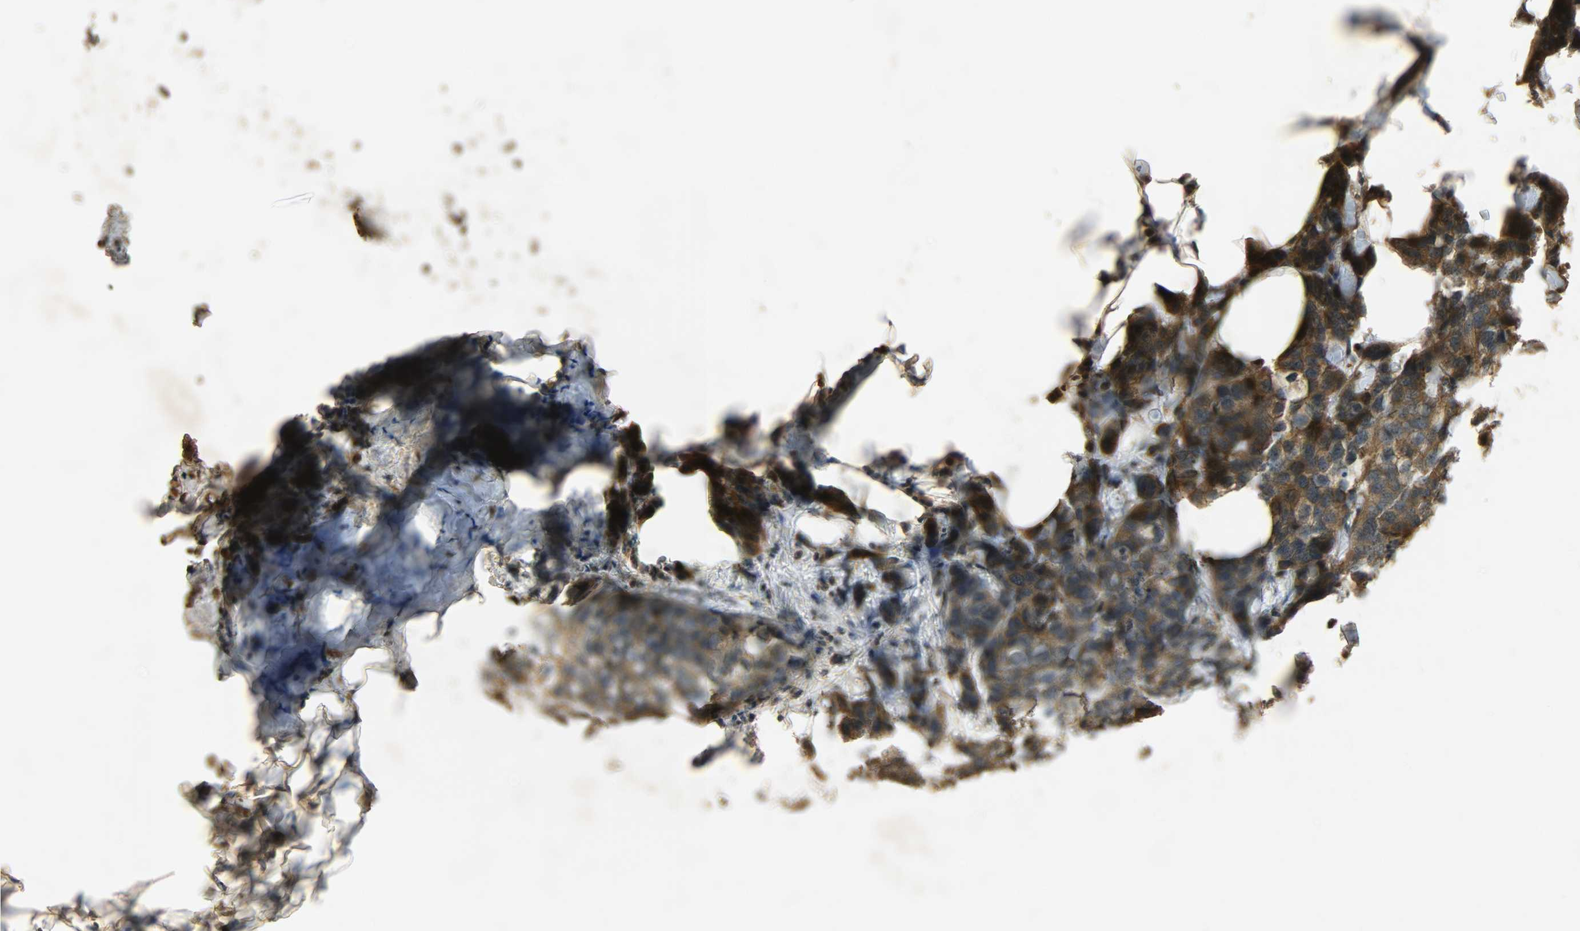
{"staining": {"intensity": "moderate", "quantity": ">75%", "location": "cytoplasmic/membranous"}, "tissue": "breast cancer", "cell_type": "Tumor cells", "image_type": "cancer", "snomed": [{"axis": "morphology", "description": "Normal tissue, NOS"}, {"axis": "morphology", "description": "Duct carcinoma"}, {"axis": "topography", "description": "Breast"}], "caption": "Immunohistochemistry staining of breast cancer, which displays medium levels of moderate cytoplasmic/membranous expression in approximately >75% of tumor cells indicating moderate cytoplasmic/membranous protein expression. The staining was performed using DAB (brown) for protein detection and nuclei were counterstained in hematoxylin (blue).", "gene": "ATP2B1", "patient": {"sex": "female", "age": 50}}